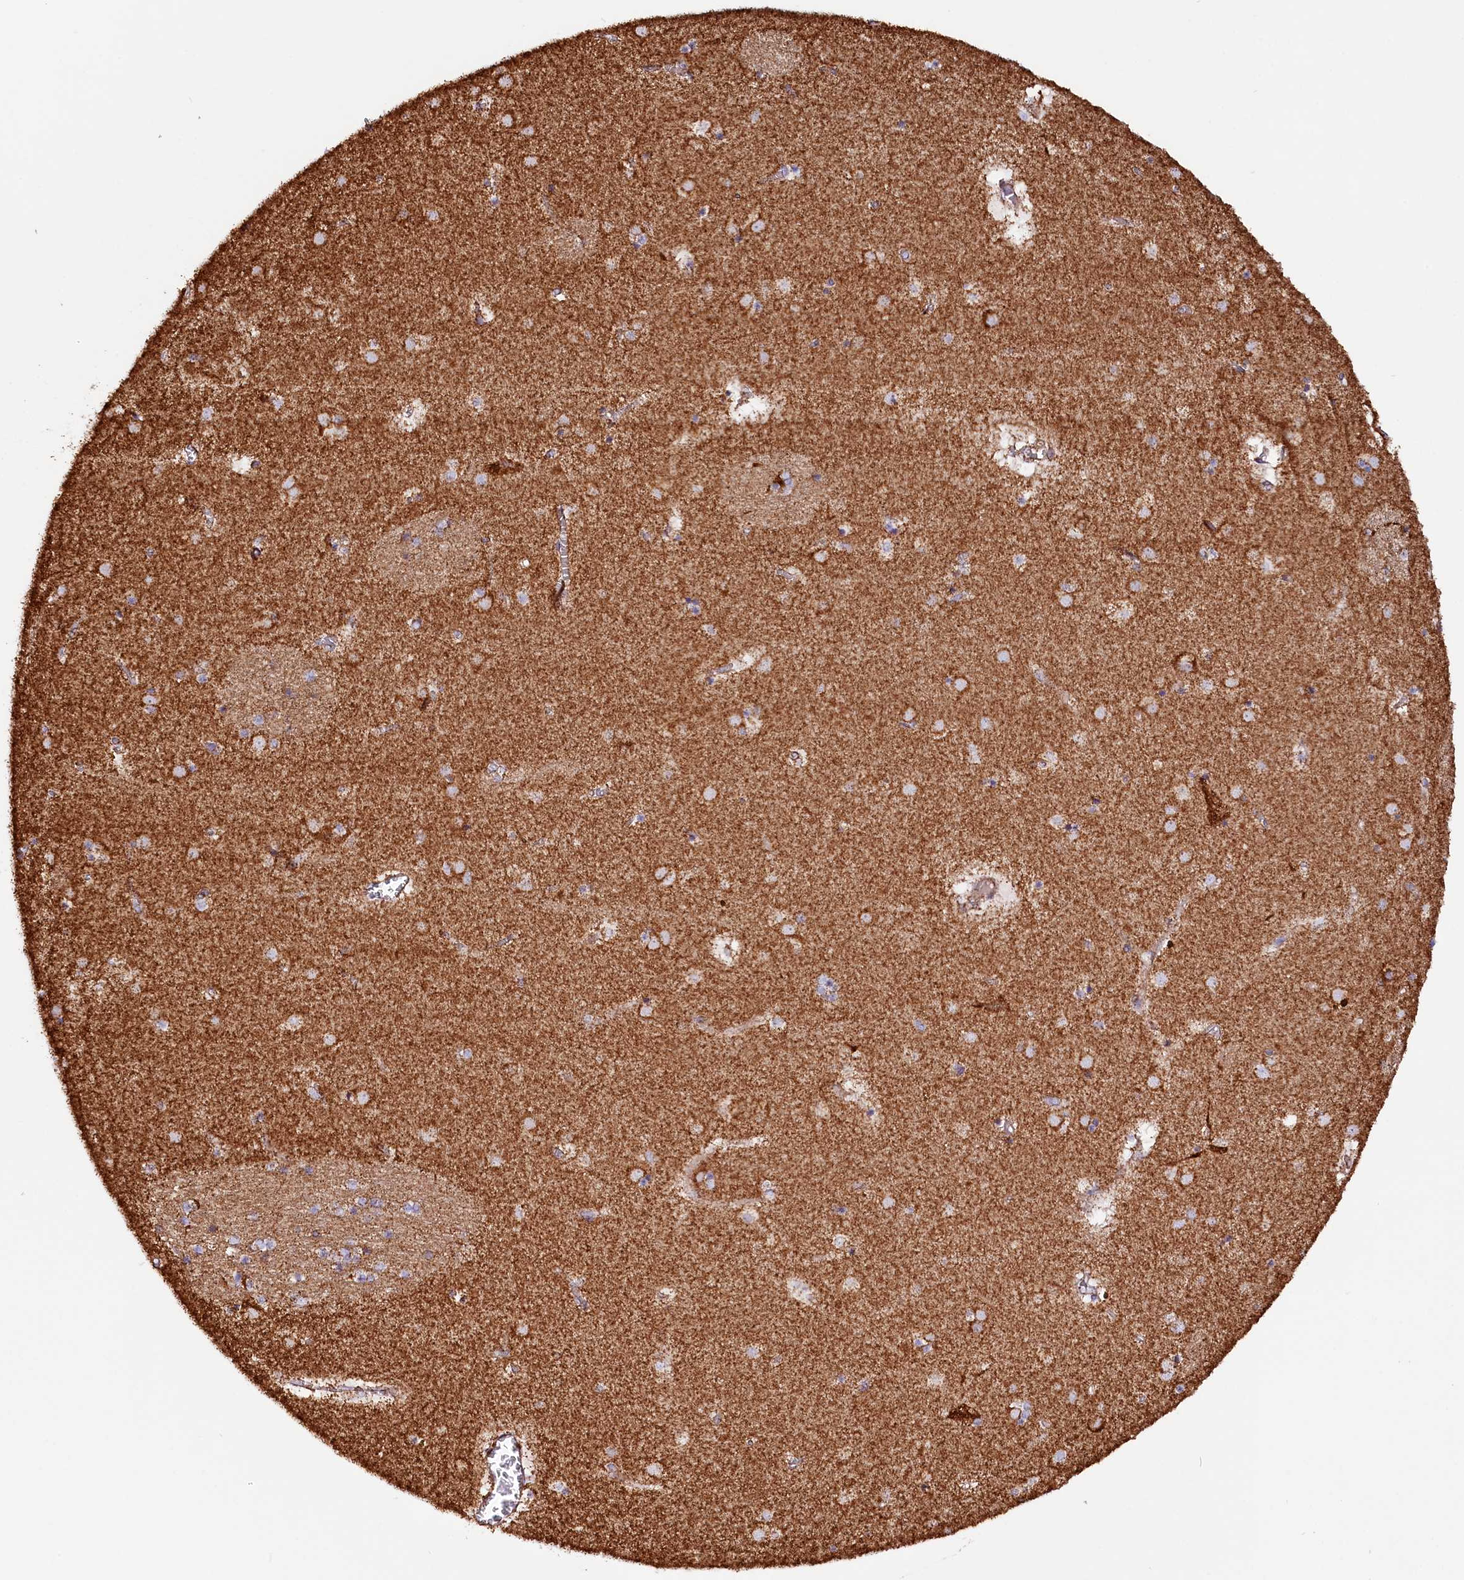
{"staining": {"intensity": "strong", "quantity": "<25%", "location": "cytoplasmic/membranous"}, "tissue": "caudate", "cell_type": "Glial cells", "image_type": "normal", "snomed": [{"axis": "morphology", "description": "Normal tissue, NOS"}, {"axis": "topography", "description": "Lateral ventricle wall"}], "caption": "Protein expression analysis of normal human caudate reveals strong cytoplasmic/membranous positivity in approximately <25% of glial cells.", "gene": "APLP2", "patient": {"sex": "male", "age": 70}}